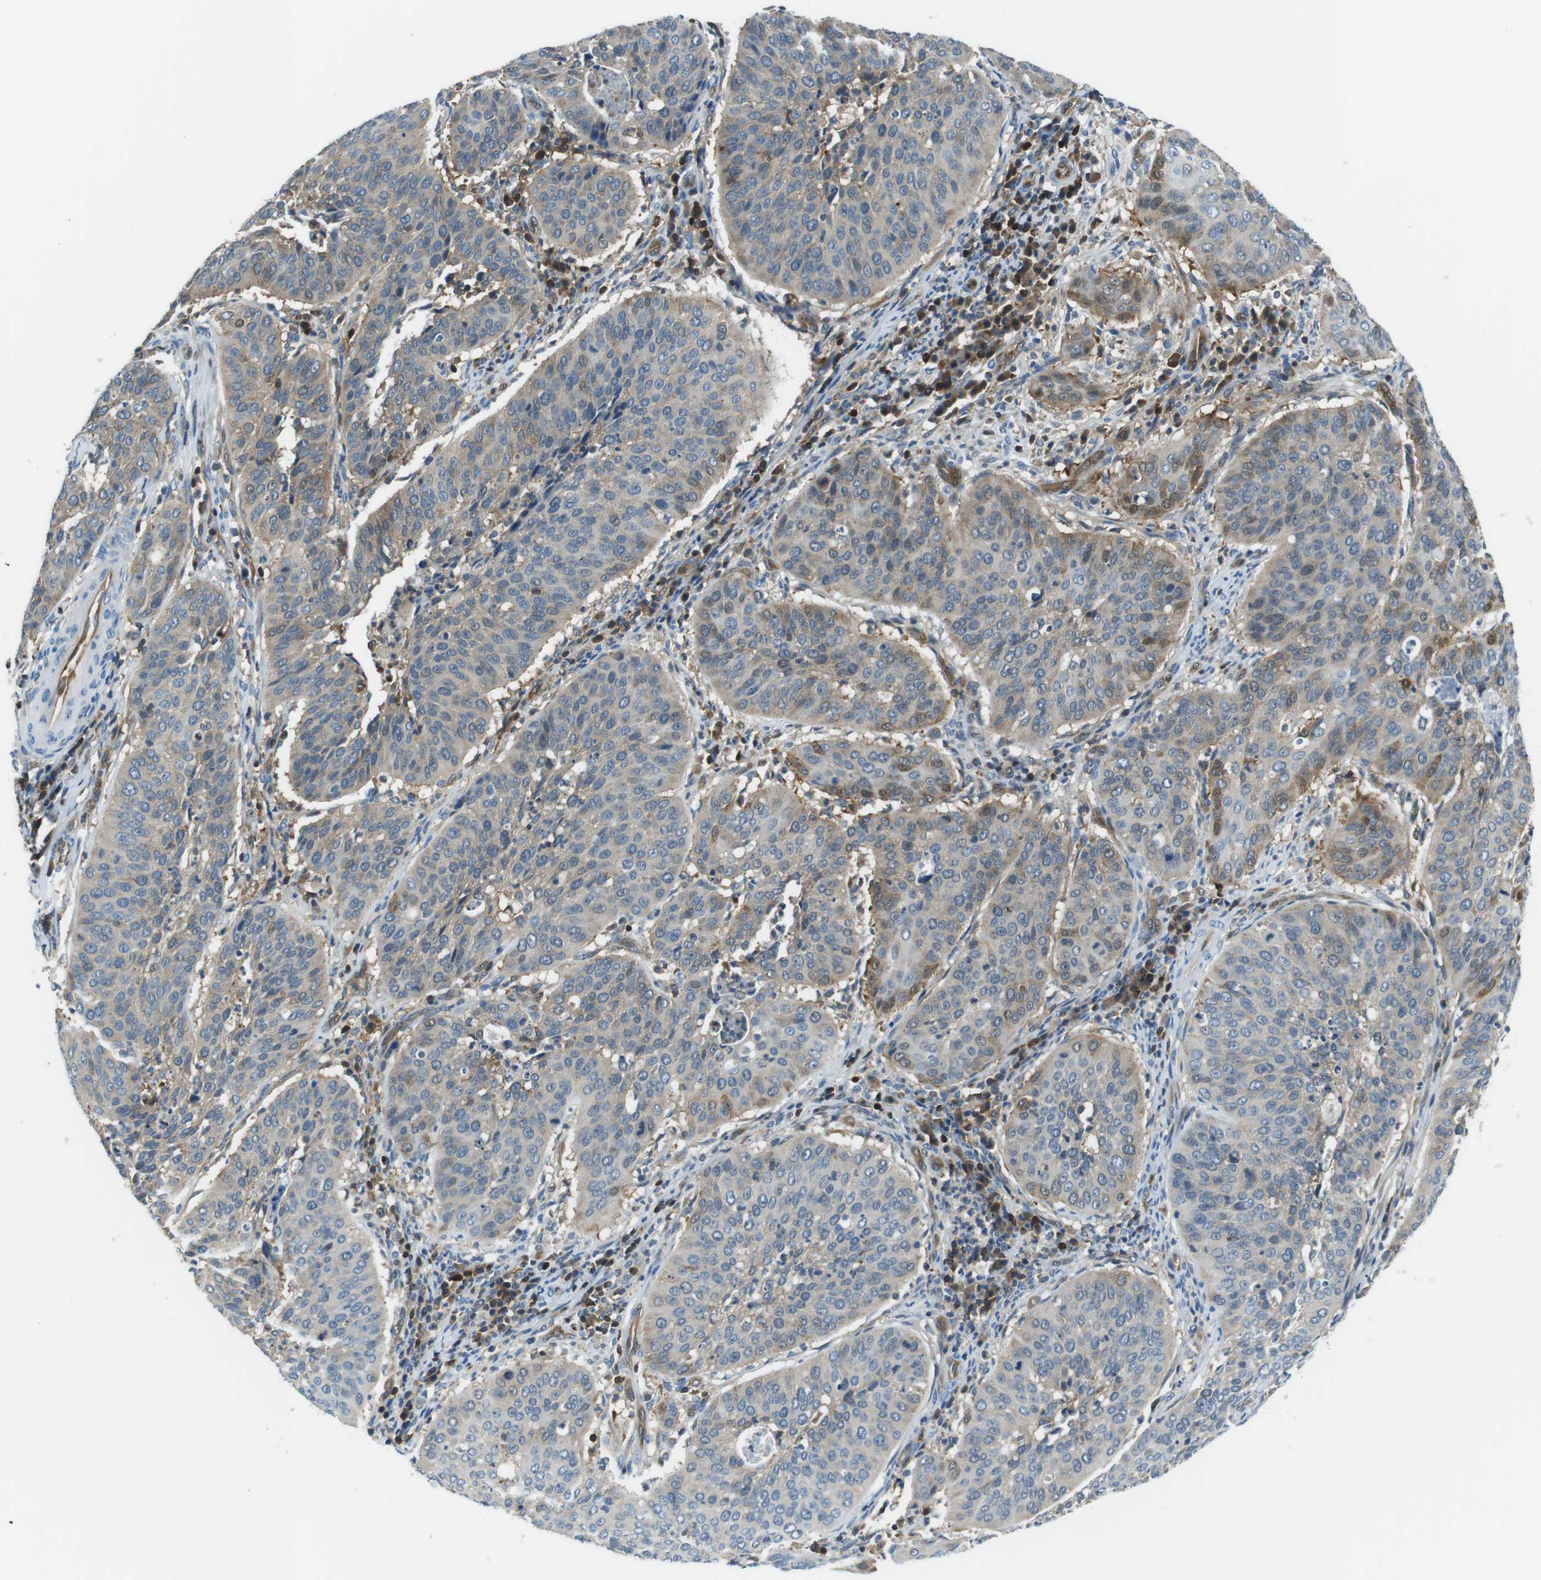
{"staining": {"intensity": "weak", "quantity": "25%-75%", "location": "cytoplasmic/membranous"}, "tissue": "cervical cancer", "cell_type": "Tumor cells", "image_type": "cancer", "snomed": [{"axis": "morphology", "description": "Normal tissue, NOS"}, {"axis": "morphology", "description": "Squamous cell carcinoma, NOS"}, {"axis": "topography", "description": "Cervix"}], "caption": "Immunohistochemical staining of cervical cancer demonstrates low levels of weak cytoplasmic/membranous positivity in approximately 25%-75% of tumor cells. (IHC, brightfield microscopy, high magnification).", "gene": "TES", "patient": {"sex": "female", "age": 39}}